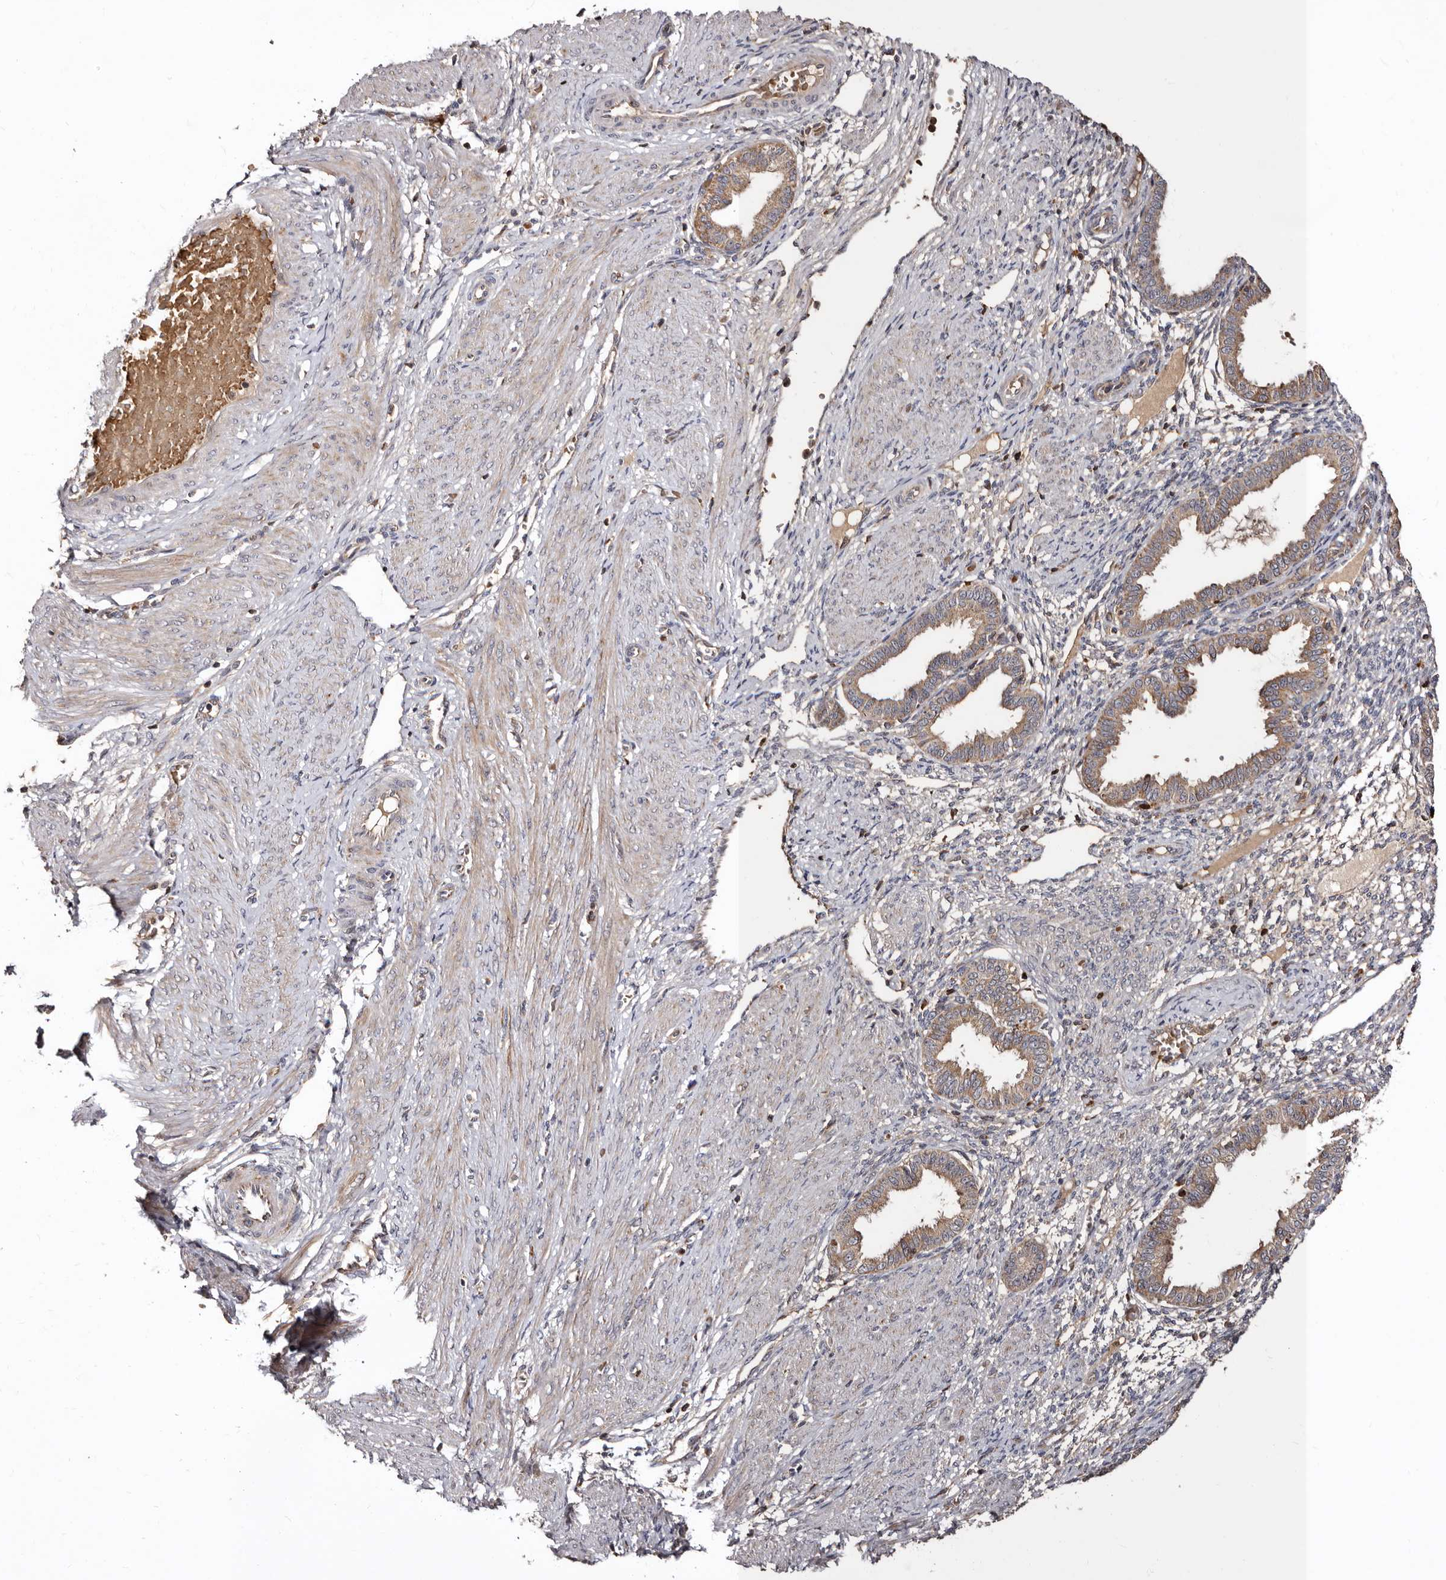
{"staining": {"intensity": "weak", "quantity": "25%-75%", "location": "cytoplasmic/membranous"}, "tissue": "endometrium", "cell_type": "Cells in endometrial stroma", "image_type": "normal", "snomed": [{"axis": "morphology", "description": "Normal tissue, NOS"}, {"axis": "topography", "description": "Endometrium"}], "caption": "IHC (DAB (3,3'-diaminobenzidine)) staining of benign human endometrium exhibits weak cytoplasmic/membranous protein positivity in approximately 25%-75% of cells in endometrial stroma.", "gene": "BAX", "patient": {"sex": "female", "age": 33}}